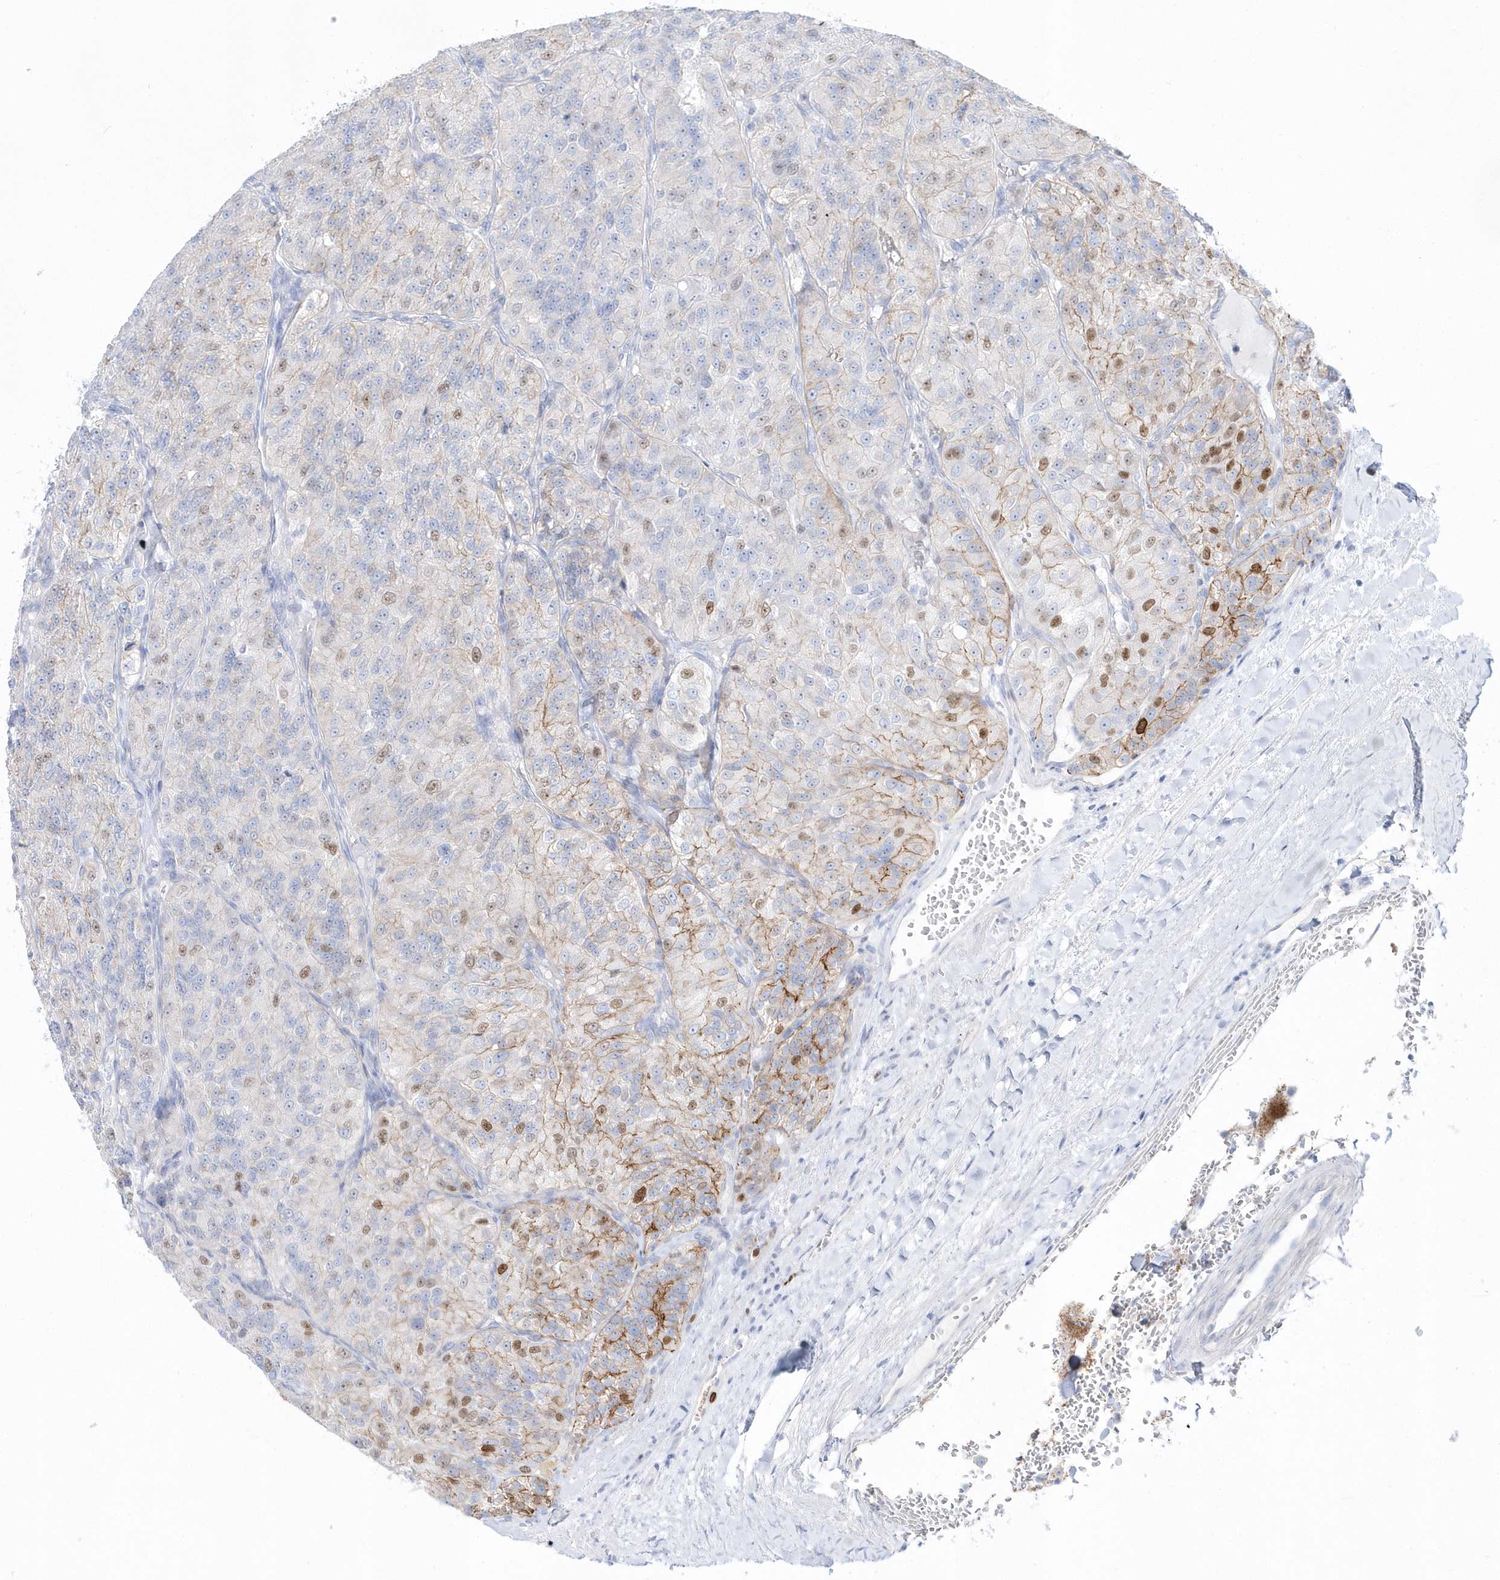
{"staining": {"intensity": "moderate", "quantity": "25%-75%", "location": "cytoplasmic/membranous,nuclear"}, "tissue": "renal cancer", "cell_type": "Tumor cells", "image_type": "cancer", "snomed": [{"axis": "morphology", "description": "Adenocarcinoma, NOS"}, {"axis": "topography", "description": "Kidney"}], "caption": "This histopathology image demonstrates renal adenocarcinoma stained with immunohistochemistry to label a protein in brown. The cytoplasmic/membranous and nuclear of tumor cells show moderate positivity for the protein. Nuclei are counter-stained blue.", "gene": "TMCO6", "patient": {"sex": "female", "age": 63}}